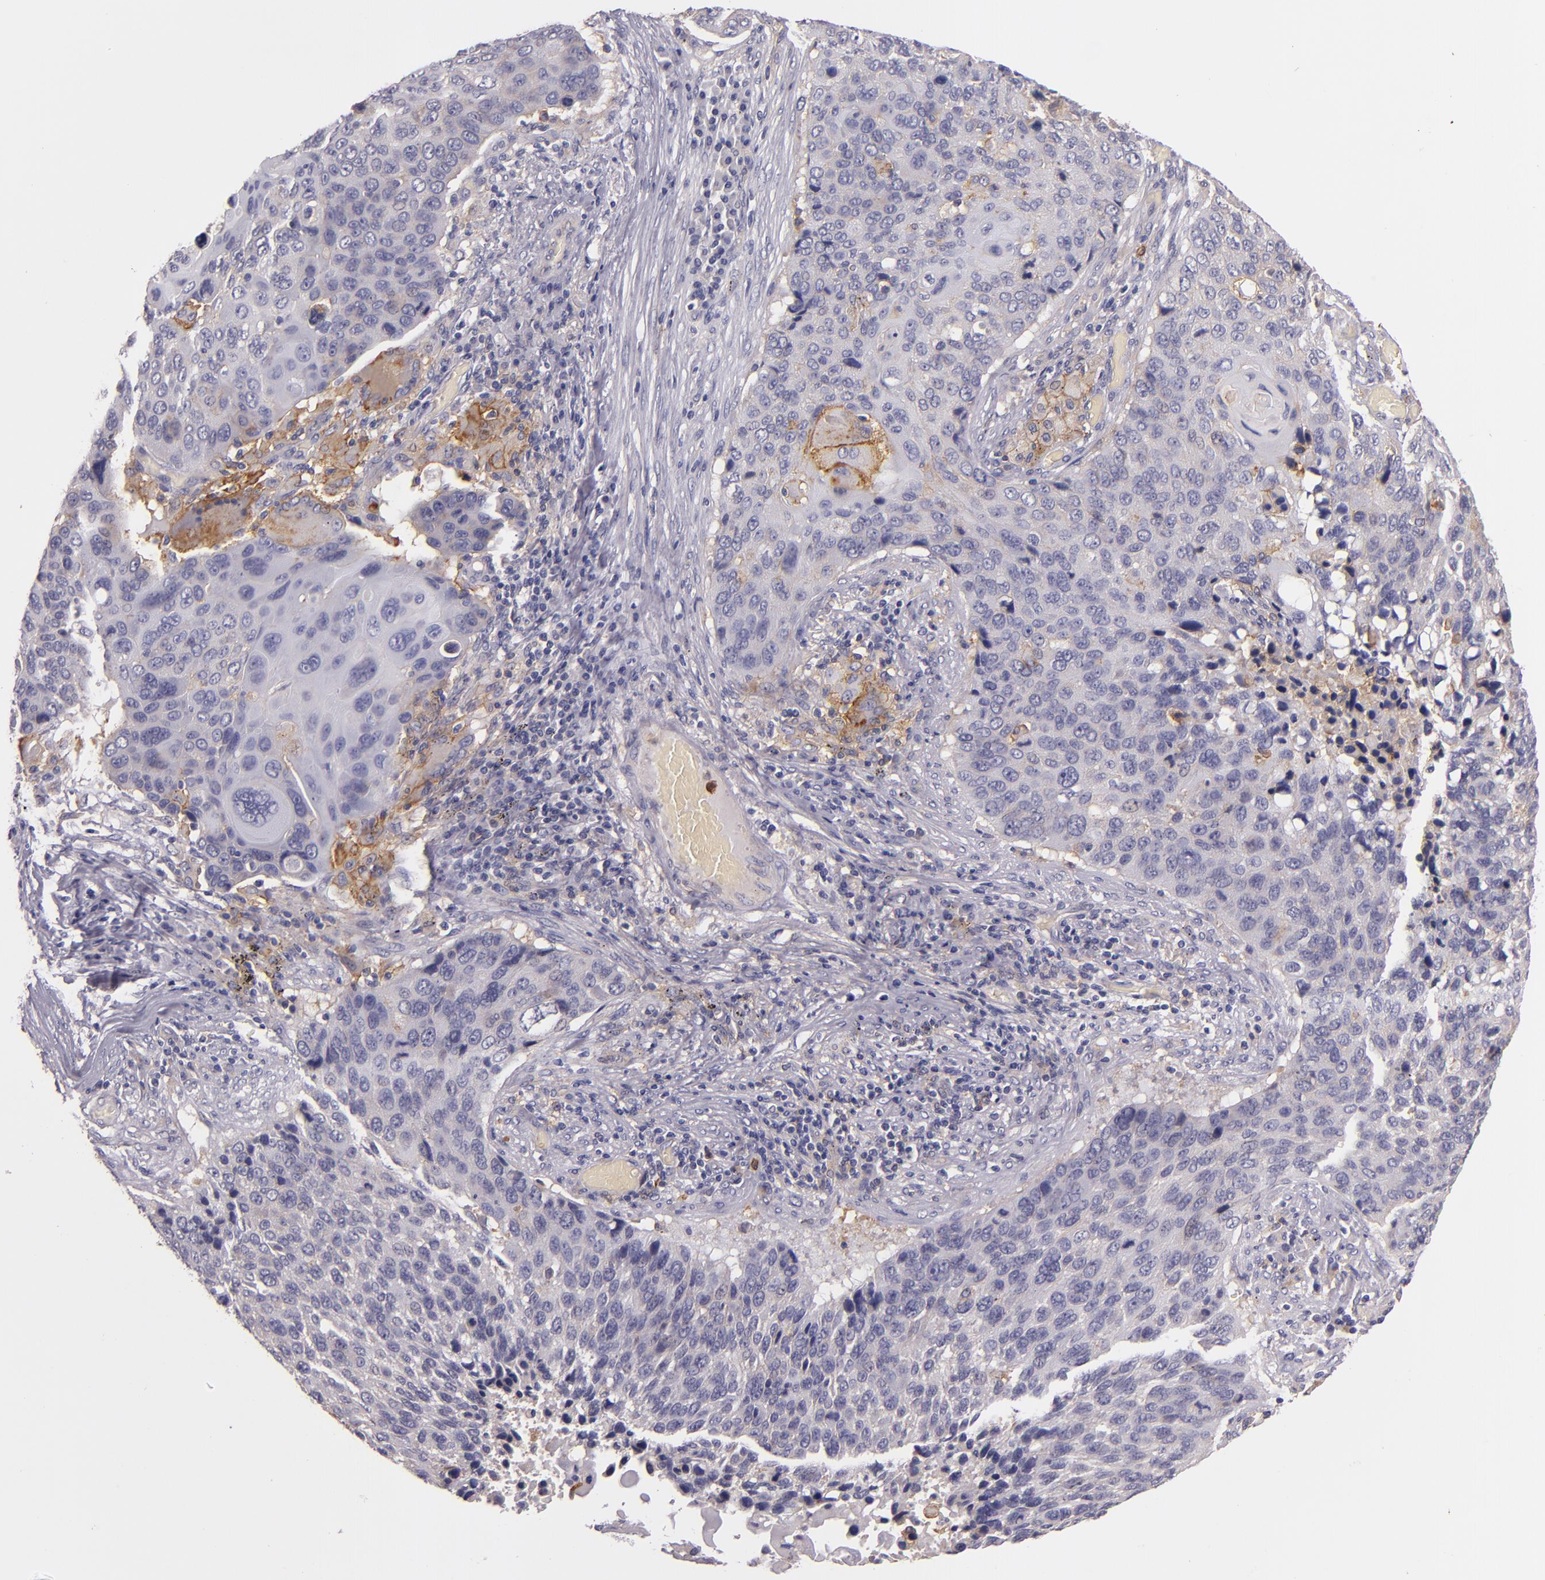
{"staining": {"intensity": "moderate", "quantity": "<25%", "location": "cytoplasmic/membranous"}, "tissue": "lung cancer", "cell_type": "Tumor cells", "image_type": "cancer", "snomed": [{"axis": "morphology", "description": "Squamous cell carcinoma, NOS"}, {"axis": "topography", "description": "Lung"}], "caption": "Lung squamous cell carcinoma stained for a protein reveals moderate cytoplasmic/membranous positivity in tumor cells.", "gene": "C5AR1", "patient": {"sex": "male", "age": 68}}